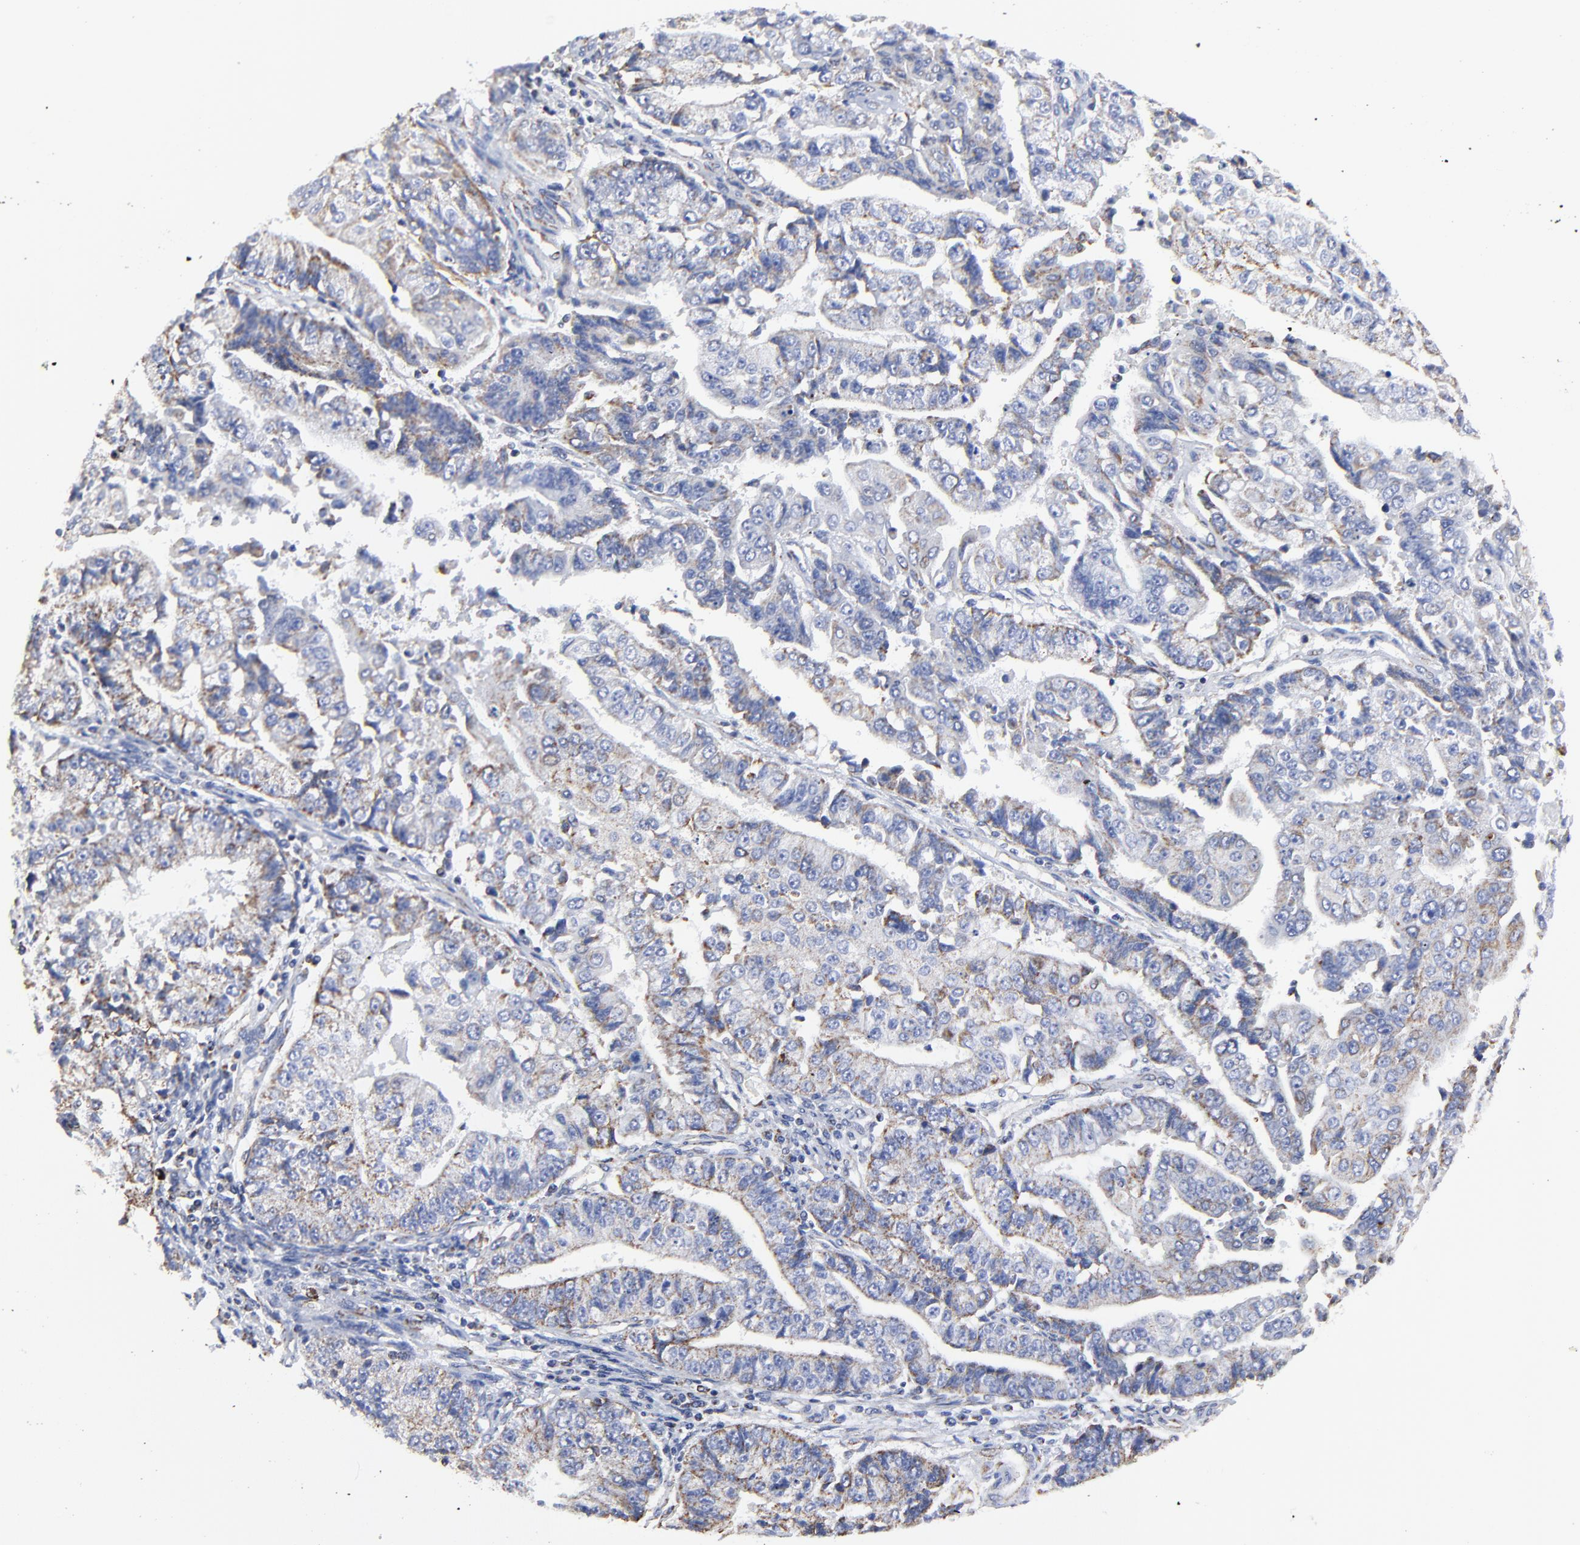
{"staining": {"intensity": "moderate", "quantity": "<25%", "location": "cytoplasmic/membranous"}, "tissue": "endometrial cancer", "cell_type": "Tumor cells", "image_type": "cancer", "snomed": [{"axis": "morphology", "description": "Adenocarcinoma, NOS"}, {"axis": "topography", "description": "Endometrium"}], "caption": "A brown stain shows moderate cytoplasmic/membranous positivity of a protein in endometrial cancer (adenocarcinoma) tumor cells.", "gene": "PINK1", "patient": {"sex": "female", "age": 75}}